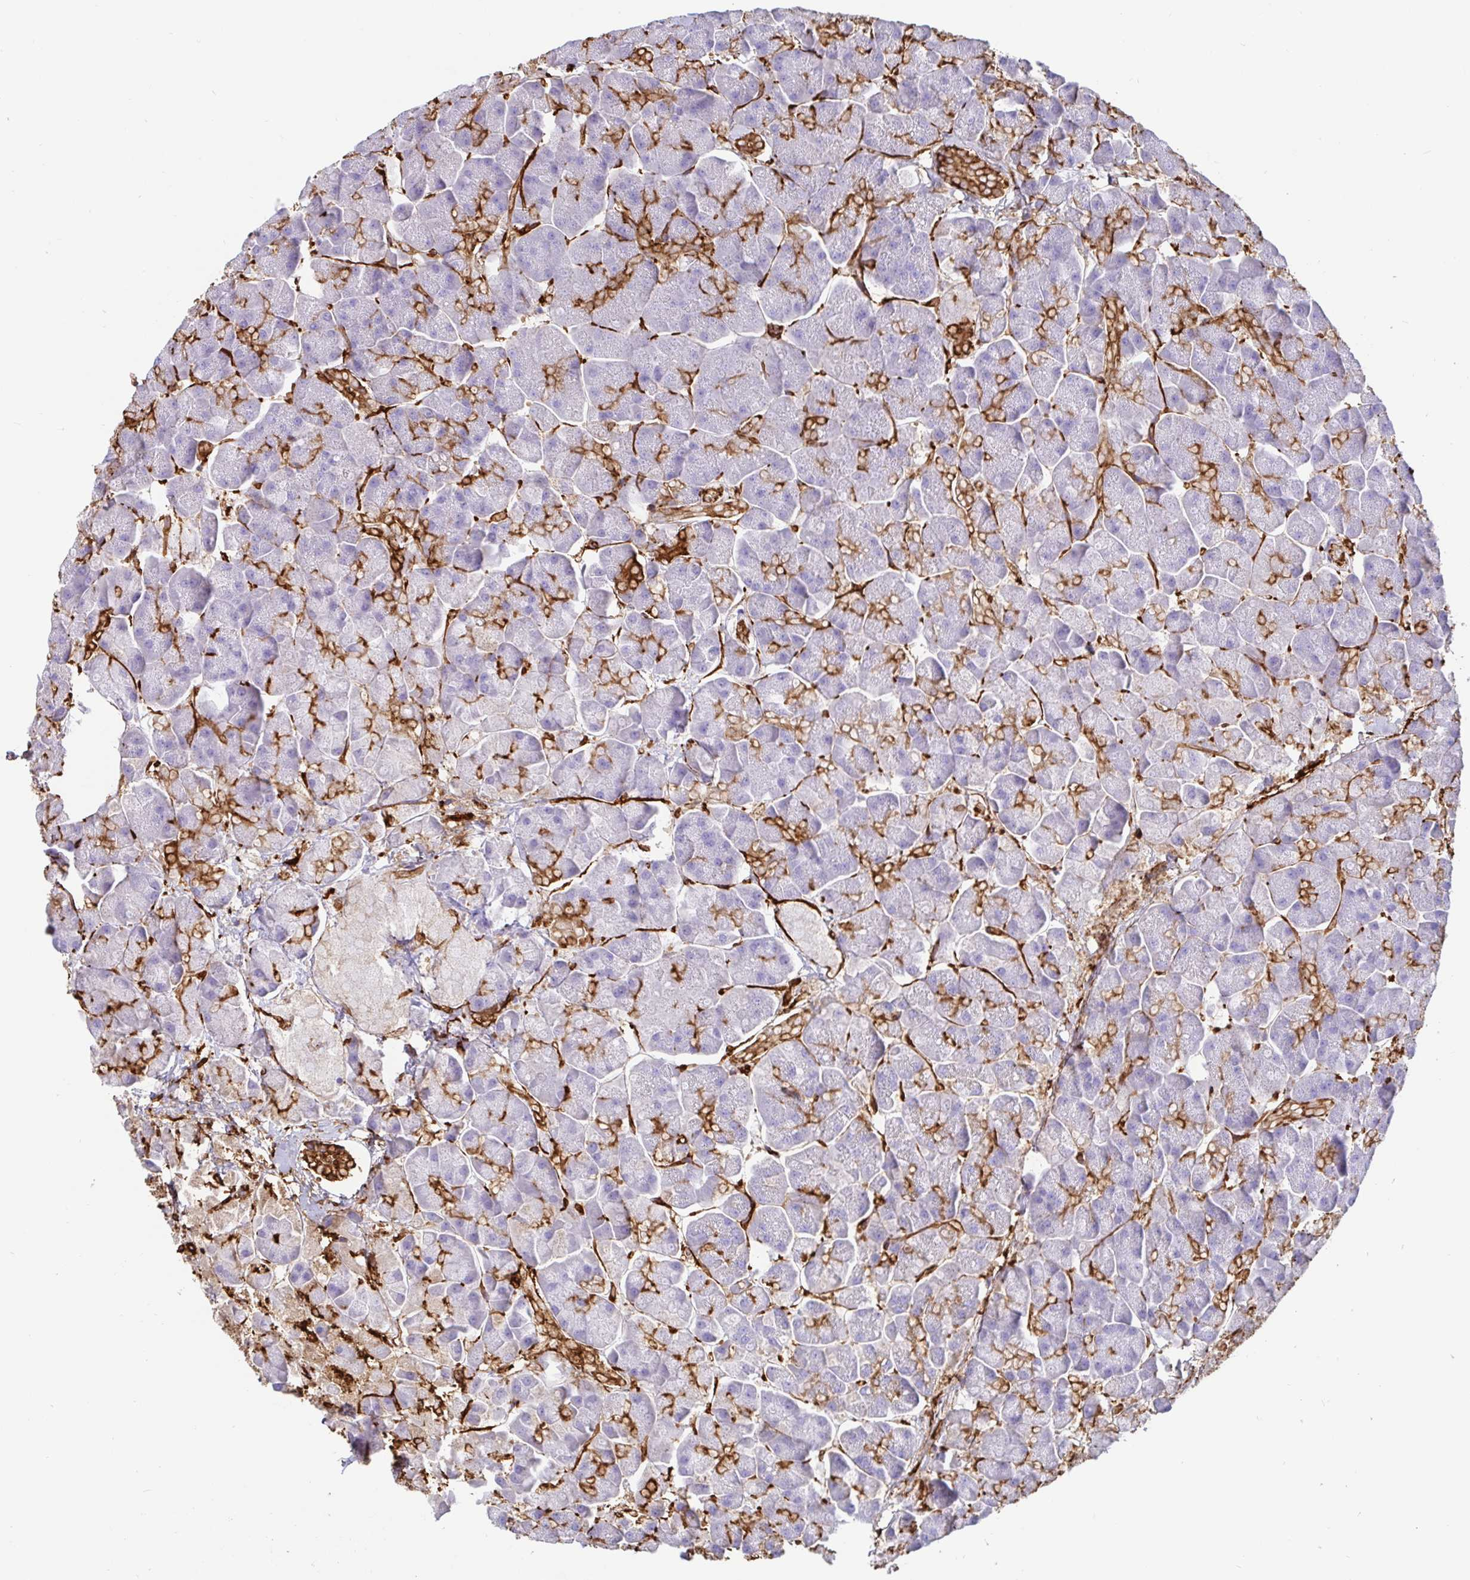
{"staining": {"intensity": "strong", "quantity": "25%-75%", "location": "cytoplasmic/membranous"}, "tissue": "pancreas", "cell_type": "Exocrine glandular cells", "image_type": "normal", "snomed": [{"axis": "morphology", "description": "Normal tissue, NOS"}, {"axis": "topography", "description": "Pancreas"}, {"axis": "topography", "description": "Peripheral nerve tissue"}], "caption": "This photomicrograph displays immunohistochemistry (IHC) staining of benign human pancreas, with high strong cytoplasmic/membranous expression in approximately 25%-75% of exocrine glandular cells.", "gene": "ANXA2", "patient": {"sex": "male", "age": 54}}